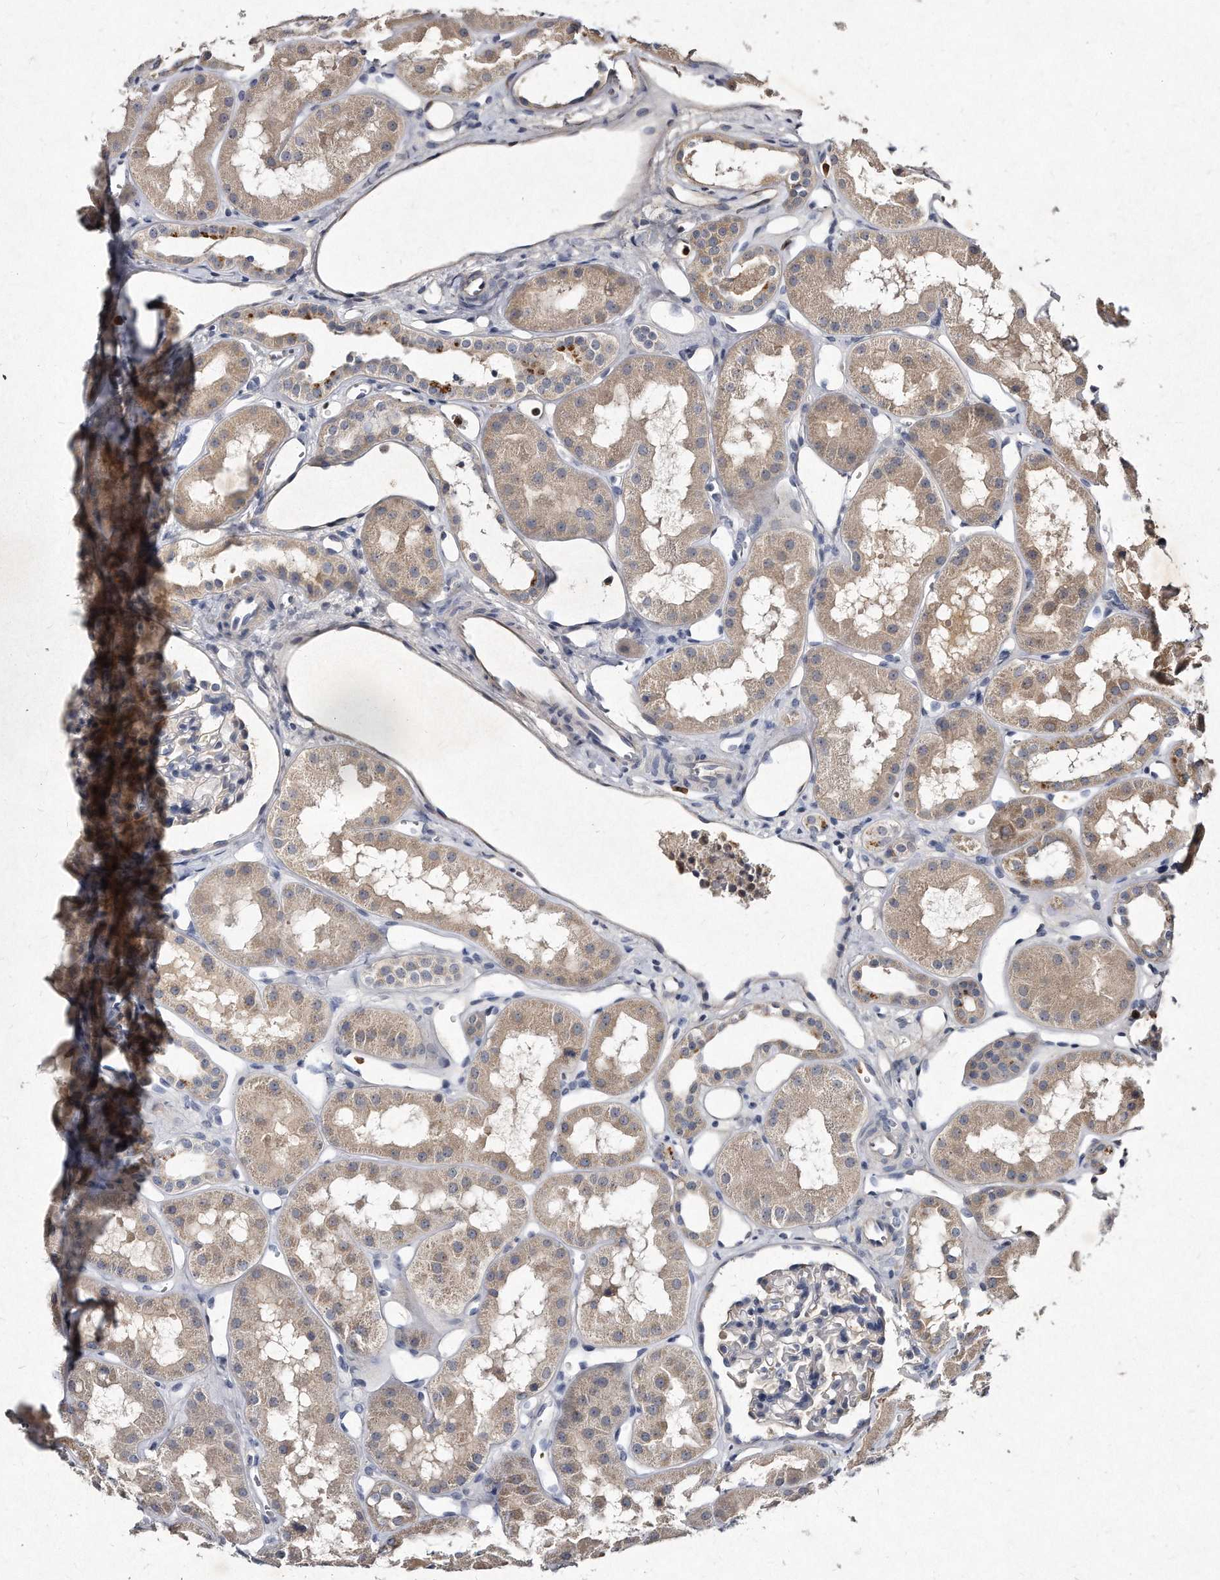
{"staining": {"intensity": "negative", "quantity": "none", "location": "none"}, "tissue": "kidney", "cell_type": "Cells in glomeruli", "image_type": "normal", "snomed": [{"axis": "morphology", "description": "Normal tissue, NOS"}, {"axis": "topography", "description": "Kidney"}], "caption": "The image demonstrates no staining of cells in glomeruli in normal kidney. Nuclei are stained in blue.", "gene": "KLHDC3", "patient": {"sex": "male", "age": 16}}